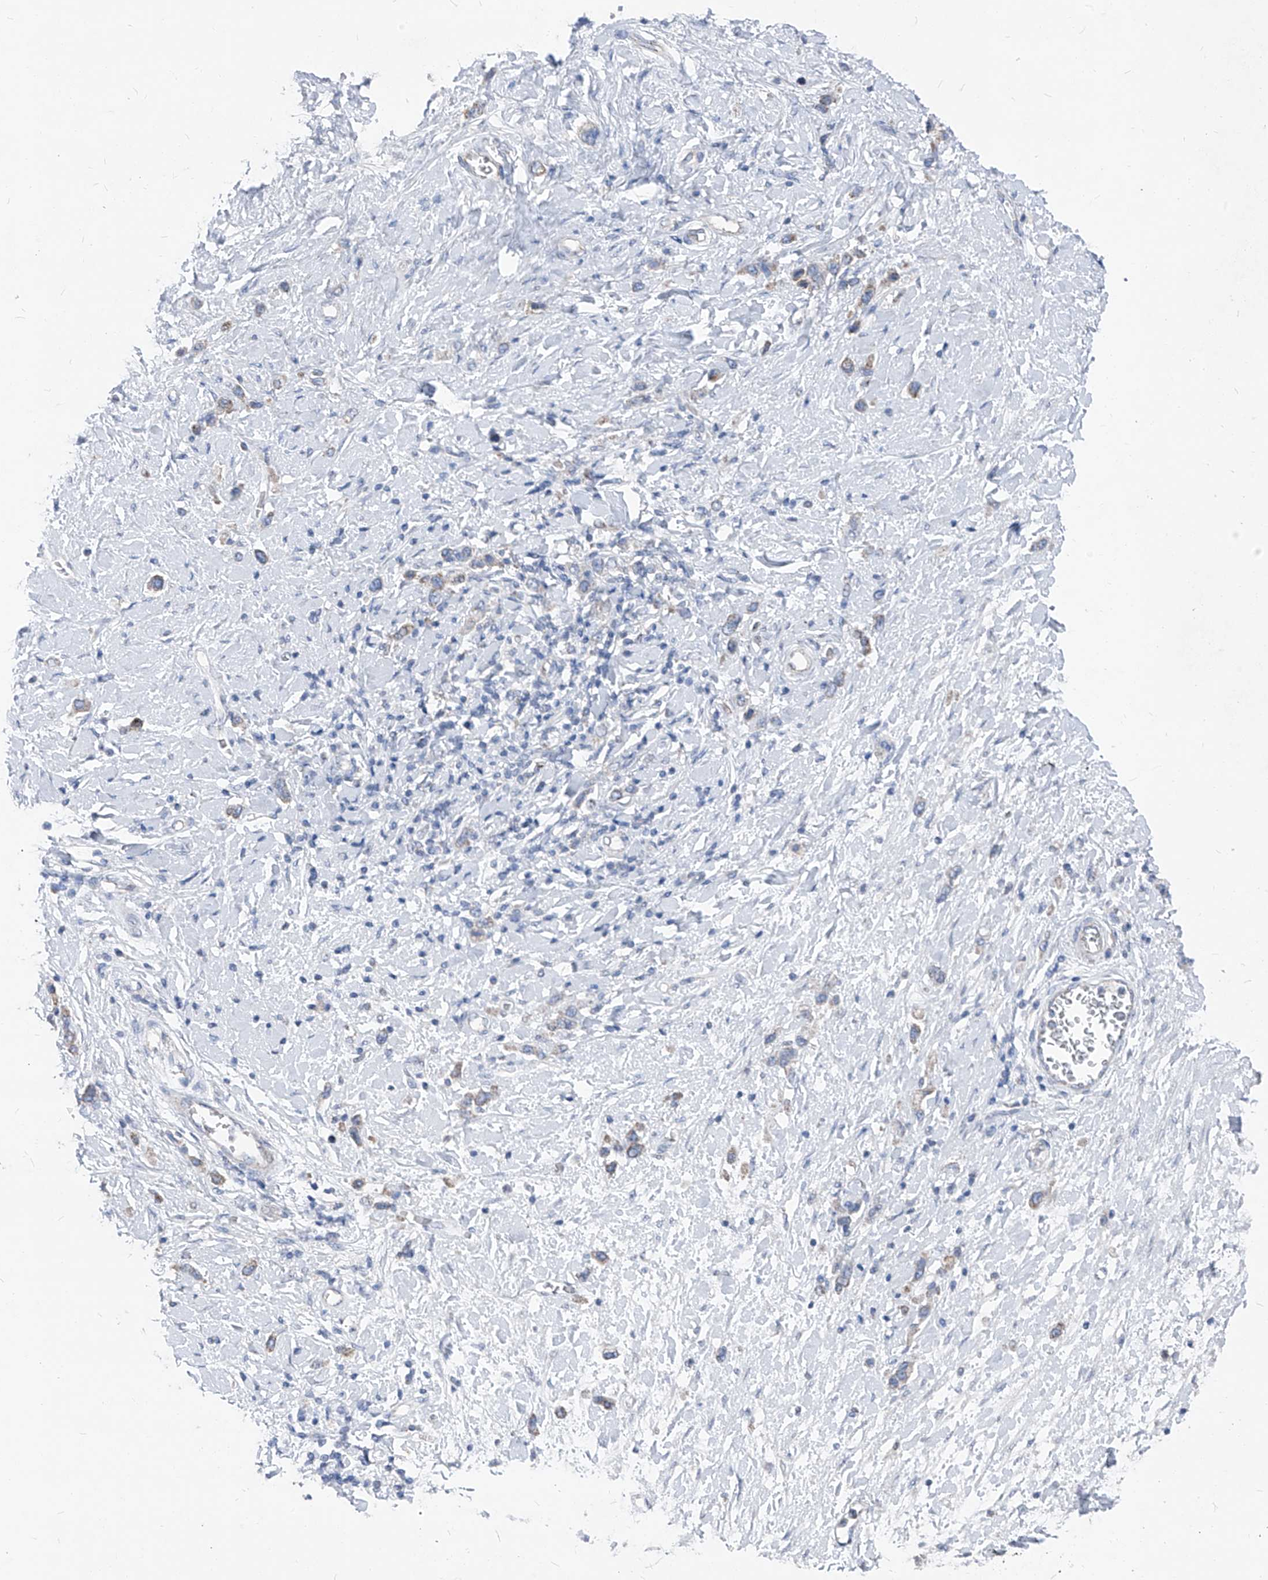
{"staining": {"intensity": "weak", "quantity": "25%-75%", "location": "cytoplasmic/membranous"}, "tissue": "stomach cancer", "cell_type": "Tumor cells", "image_type": "cancer", "snomed": [{"axis": "morphology", "description": "Adenocarcinoma, NOS"}, {"axis": "topography", "description": "Stomach"}], "caption": "Immunohistochemical staining of human stomach cancer (adenocarcinoma) demonstrates low levels of weak cytoplasmic/membranous protein expression in approximately 25%-75% of tumor cells. The staining is performed using DAB brown chromogen to label protein expression. The nuclei are counter-stained blue using hematoxylin.", "gene": "AGPS", "patient": {"sex": "female", "age": 65}}